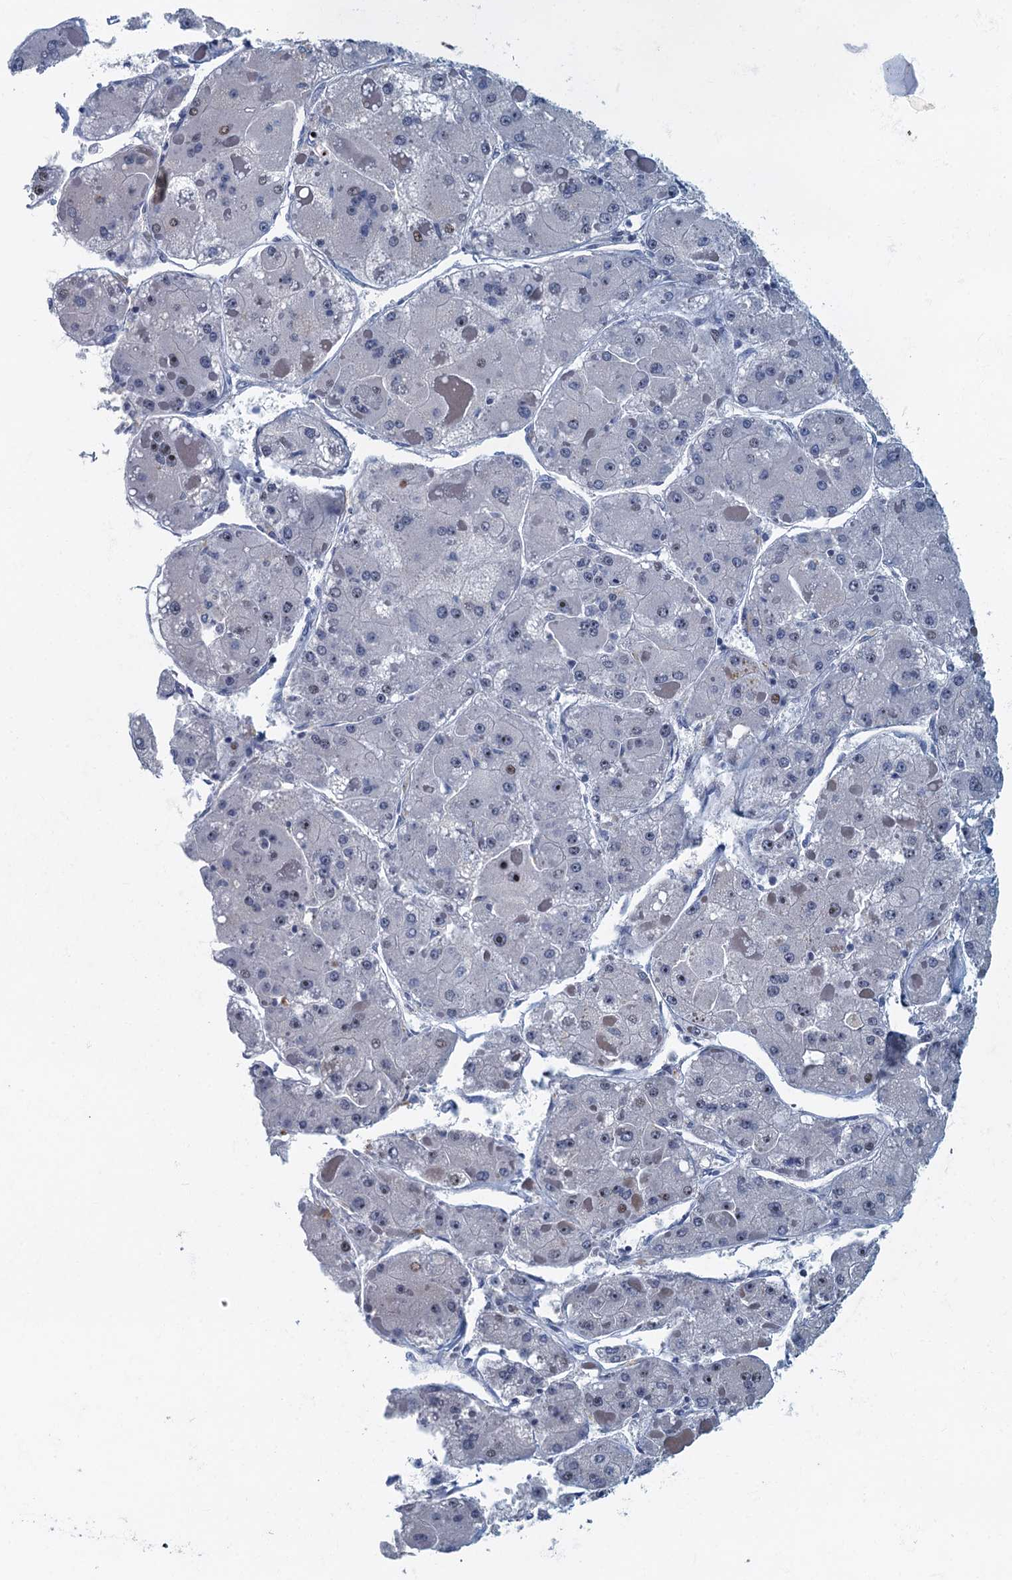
{"staining": {"intensity": "negative", "quantity": "none", "location": "none"}, "tissue": "liver cancer", "cell_type": "Tumor cells", "image_type": "cancer", "snomed": [{"axis": "morphology", "description": "Carcinoma, Hepatocellular, NOS"}, {"axis": "topography", "description": "Liver"}], "caption": "The photomicrograph displays no staining of tumor cells in liver cancer. The staining is performed using DAB (3,3'-diaminobenzidine) brown chromogen with nuclei counter-stained in using hematoxylin.", "gene": "ANKRD13D", "patient": {"sex": "female", "age": 73}}